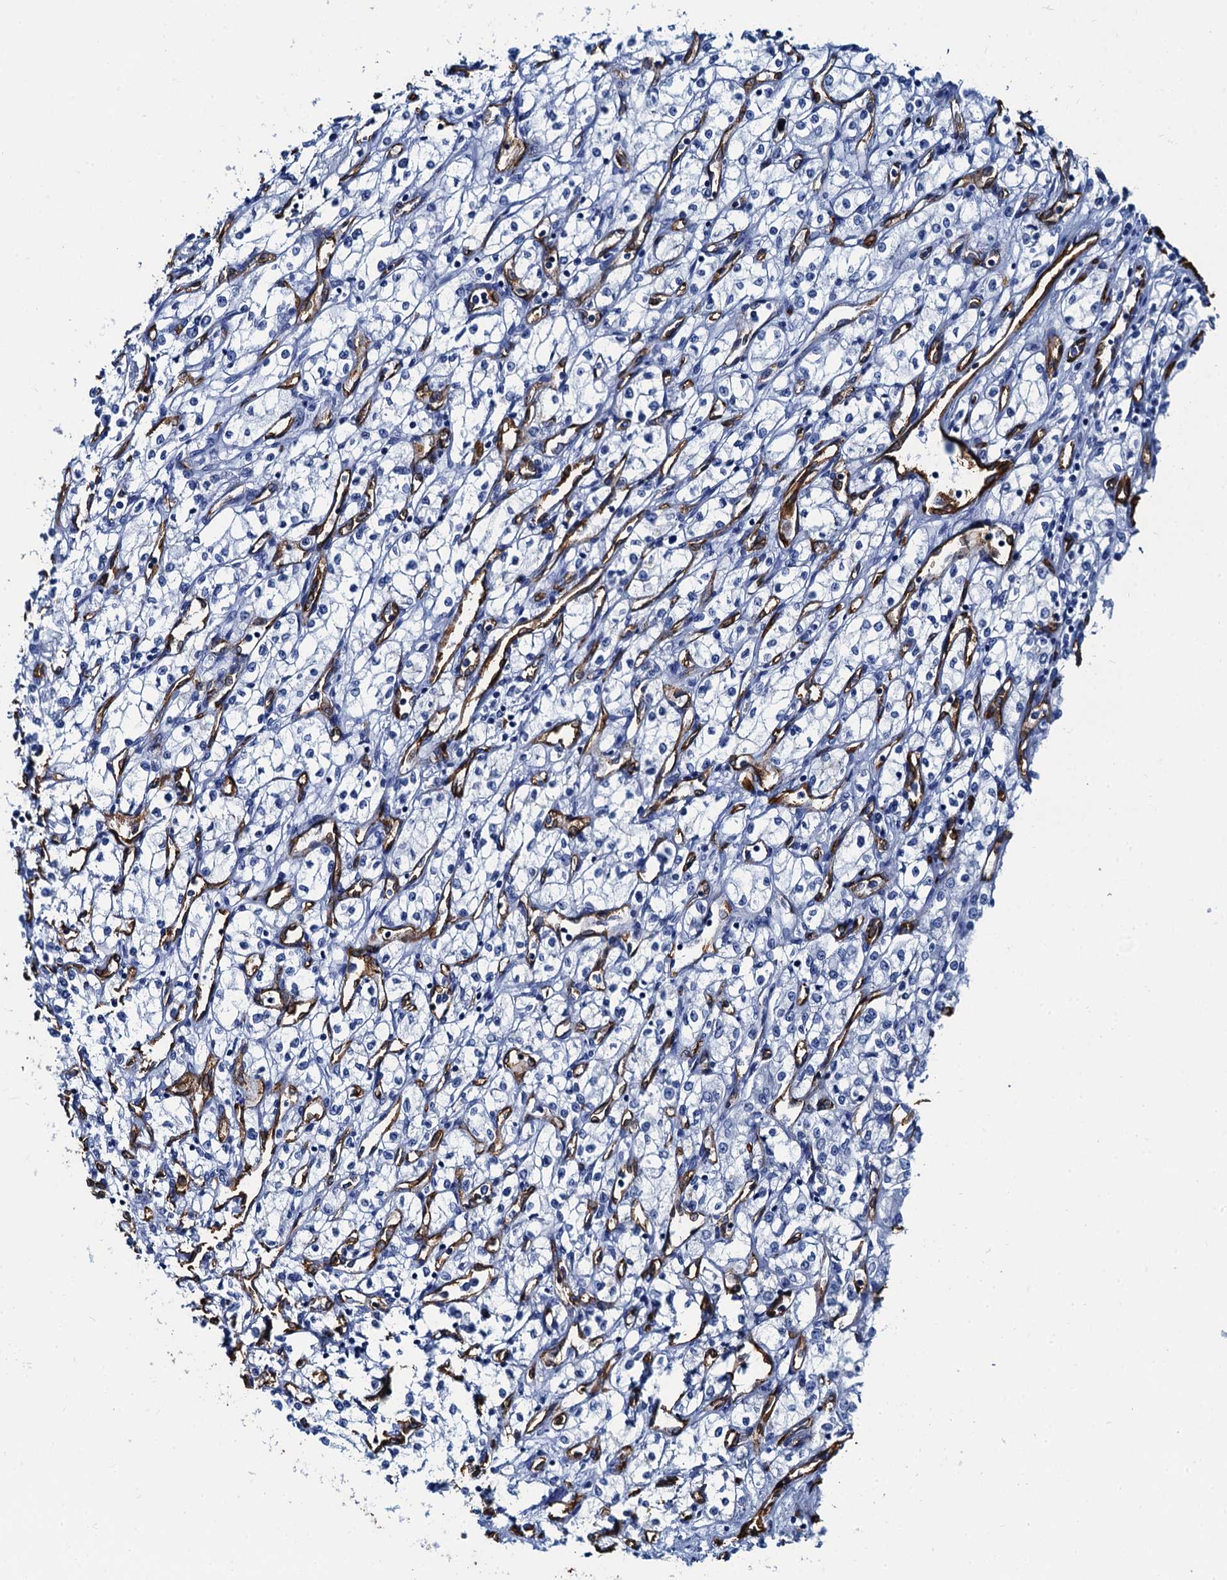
{"staining": {"intensity": "negative", "quantity": "none", "location": "none"}, "tissue": "renal cancer", "cell_type": "Tumor cells", "image_type": "cancer", "snomed": [{"axis": "morphology", "description": "Adenocarcinoma, NOS"}, {"axis": "topography", "description": "Kidney"}], "caption": "Renal cancer was stained to show a protein in brown. There is no significant expression in tumor cells. (Immunohistochemistry, brightfield microscopy, high magnification).", "gene": "CAVIN2", "patient": {"sex": "male", "age": 59}}